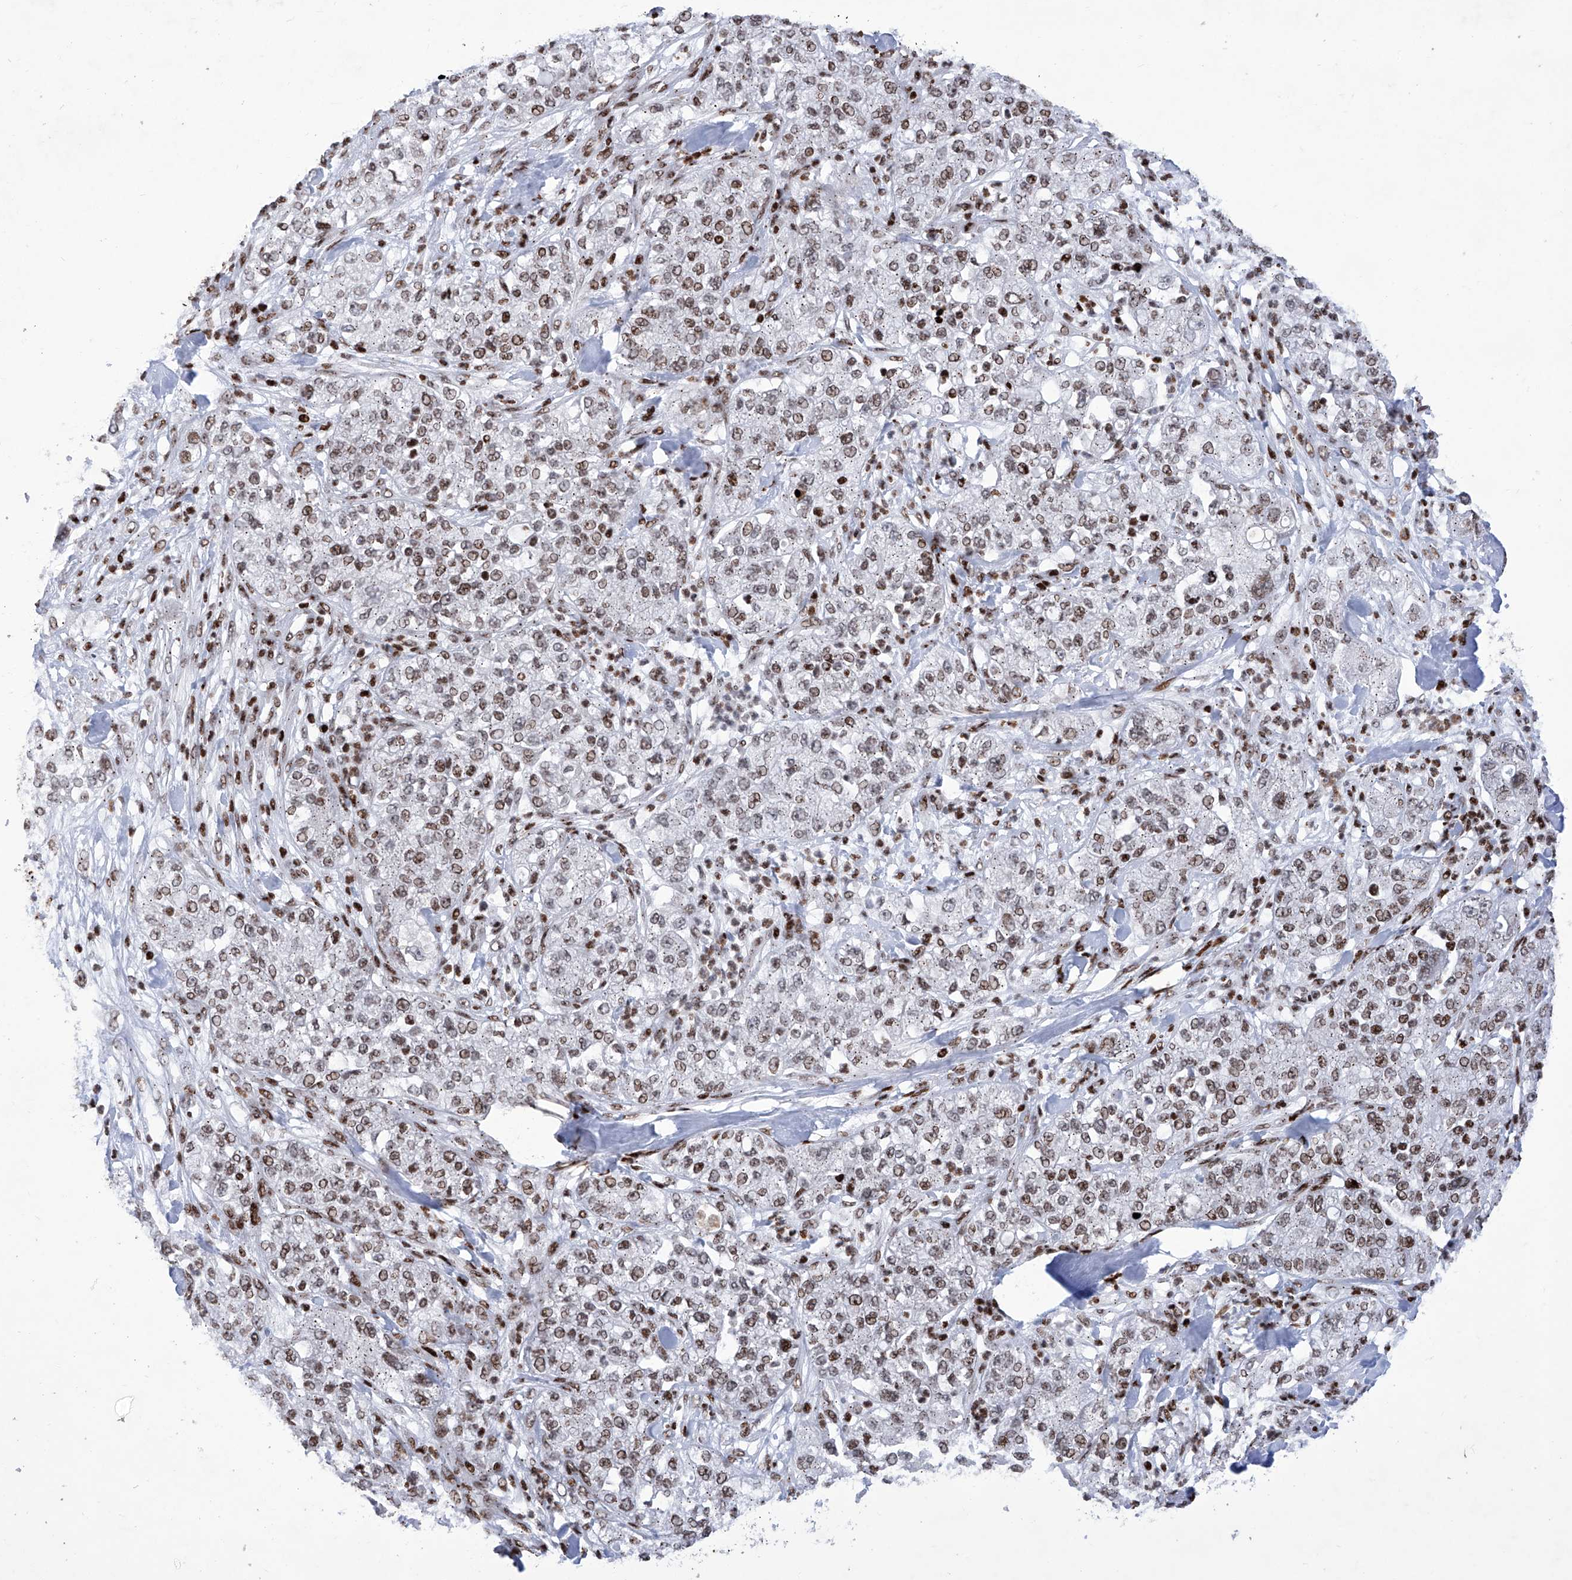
{"staining": {"intensity": "moderate", "quantity": ">75%", "location": "nuclear"}, "tissue": "pancreatic cancer", "cell_type": "Tumor cells", "image_type": "cancer", "snomed": [{"axis": "morphology", "description": "Adenocarcinoma, NOS"}, {"axis": "topography", "description": "Pancreas"}], "caption": "Brown immunohistochemical staining in human adenocarcinoma (pancreatic) displays moderate nuclear expression in about >75% of tumor cells.", "gene": "HEY2", "patient": {"sex": "female", "age": 78}}